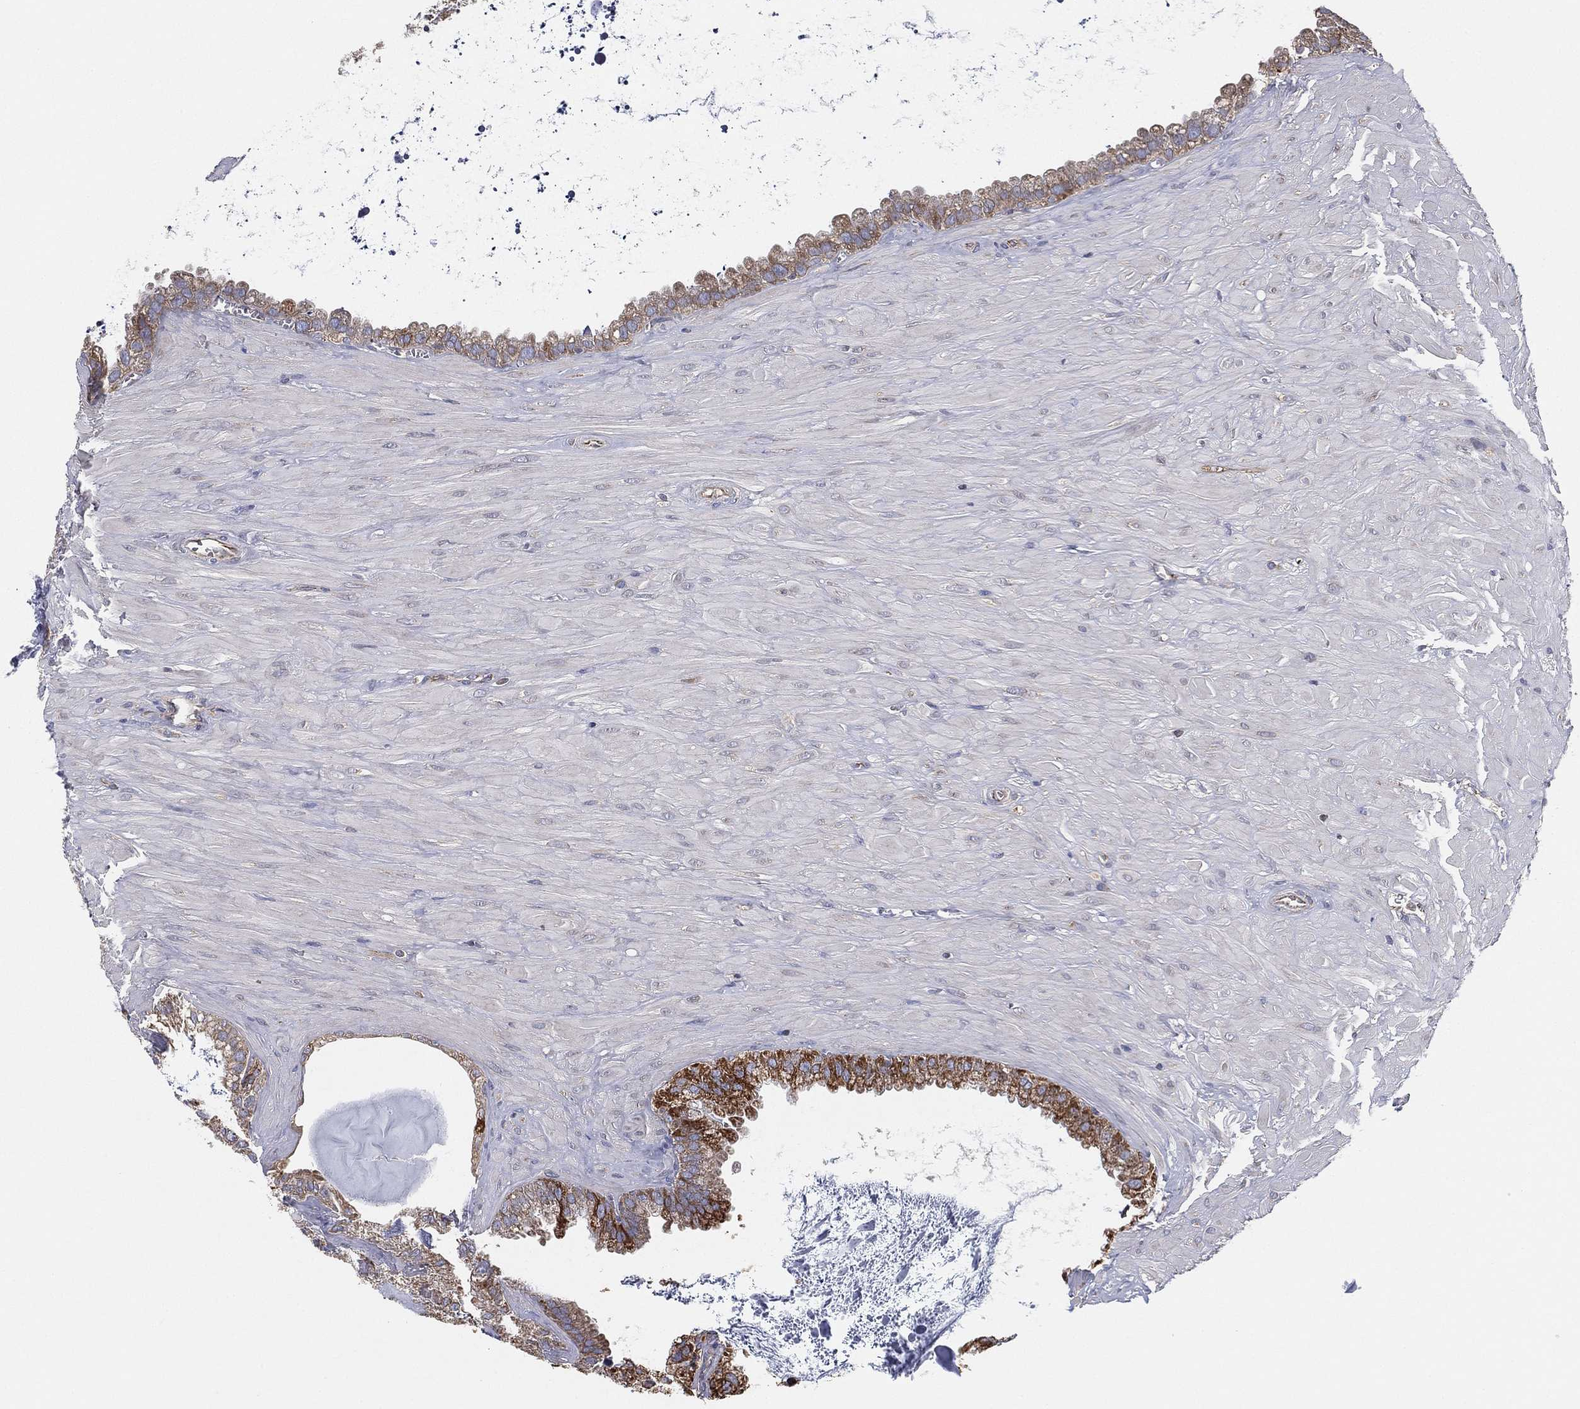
{"staining": {"intensity": "moderate", "quantity": "25%-75%", "location": "cytoplasmic/membranous"}, "tissue": "seminal vesicle", "cell_type": "Glandular cells", "image_type": "normal", "snomed": [{"axis": "morphology", "description": "Normal tissue, NOS"}, {"axis": "topography", "description": "Seminal veicle"}], "caption": "Immunohistochemical staining of benign seminal vesicle reveals medium levels of moderate cytoplasmic/membranous staining in about 25%-75% of glandular cells. The staining was performed using DAB to visualize the protein expression in brown, while the nuclei were stained in blue with hematoxylin (Magnification: 20x).", "gene": "CYB5B", "patient": {"sex": "male", "age": 57}}